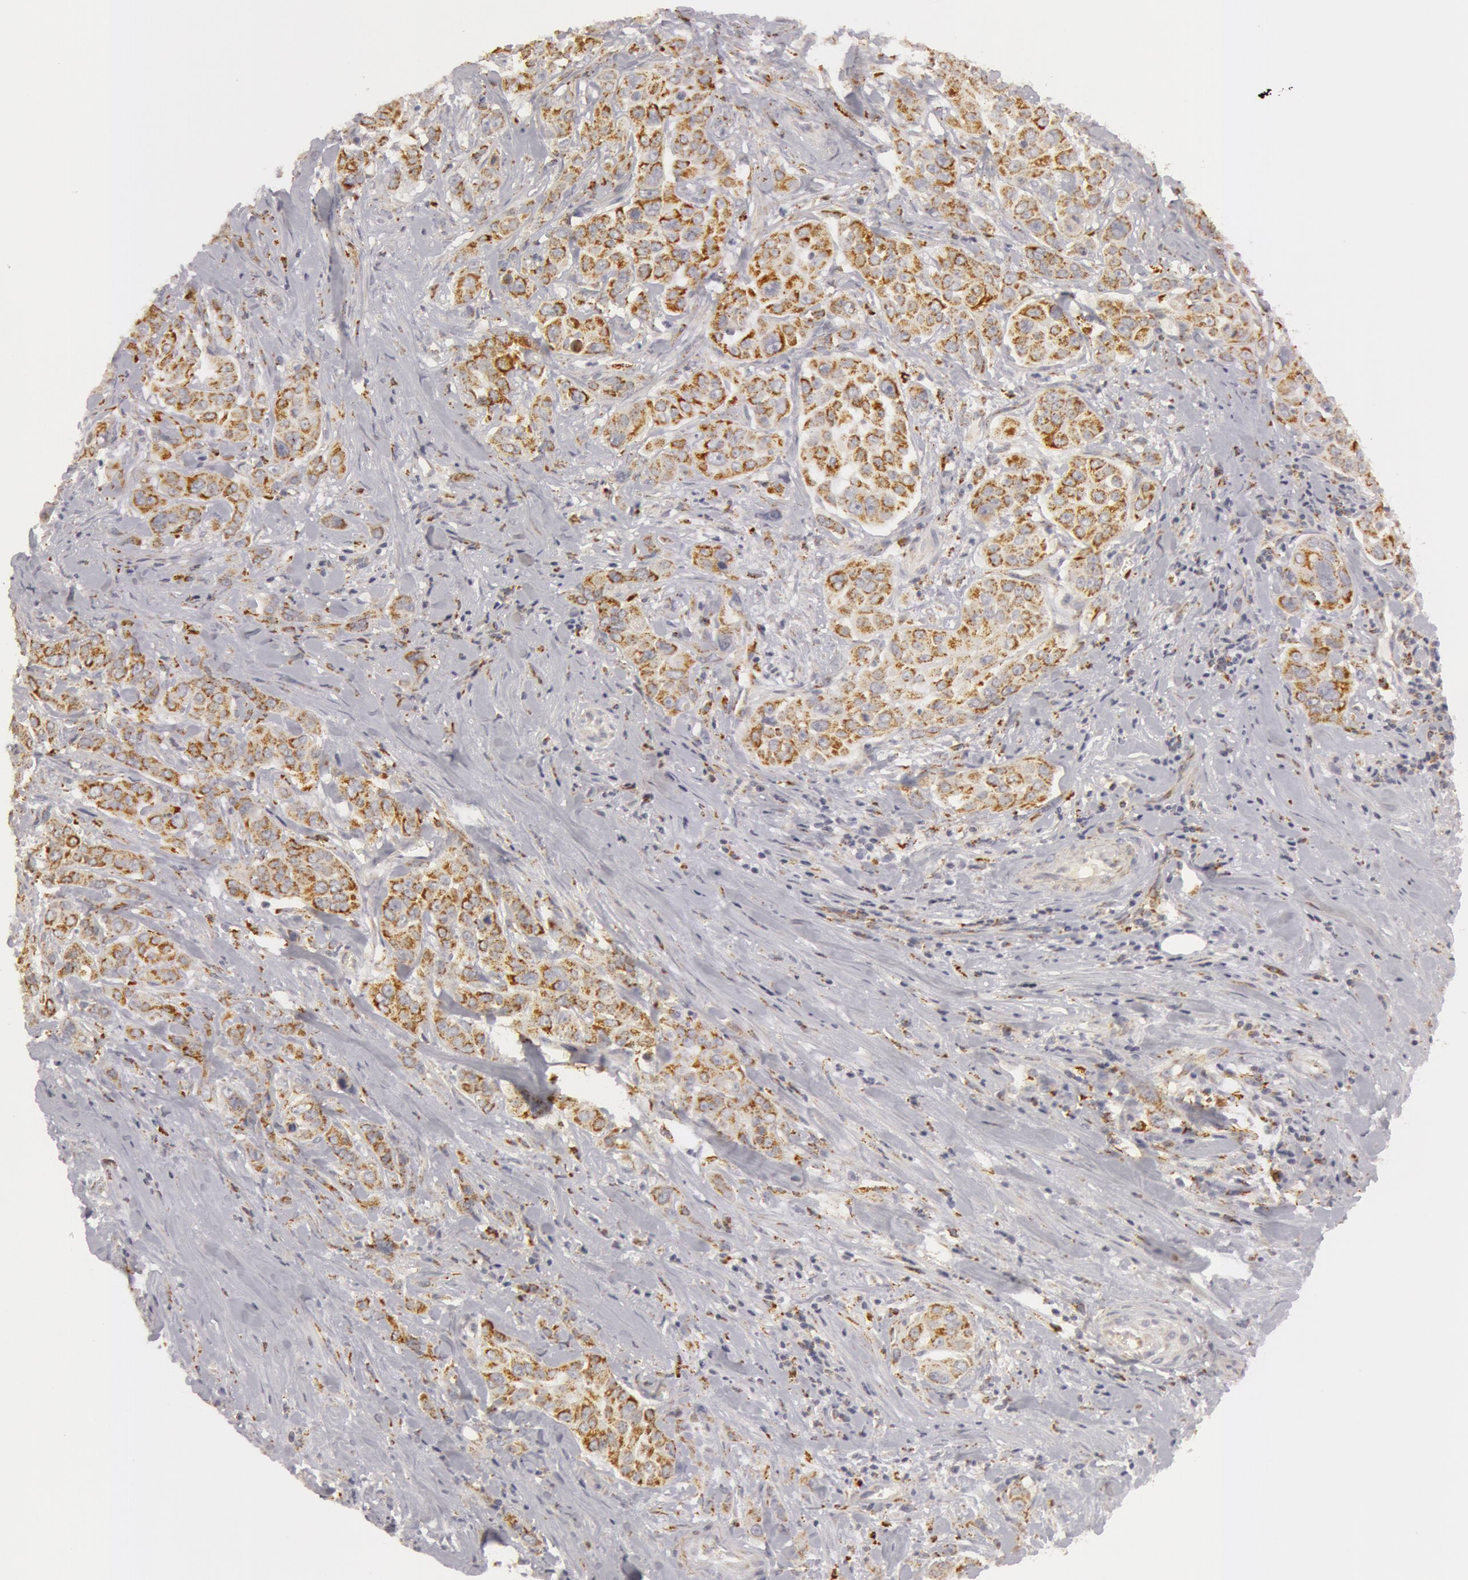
{"staining": {"intensity": "moderate", "quantity": ">75%", "location": "cytoplasmic/membranous"}, "tissue": "pancreatic cancer", "cell_type": "Tumor cells", "image_type": "cancer", "snomed": [{"axis": "morphology", "description": "Adenocarcinoma, NOS"}, {"axis": "topography", "description": "Pancreas"}], "caption": "Pancreatic cancer stained for a protein (brown) exhibits moderate cytoplasmic/membranous positive staining in about >75% of tumor cells.", "gene": "C7", "patient": {"sex": "female", "age": 52}}